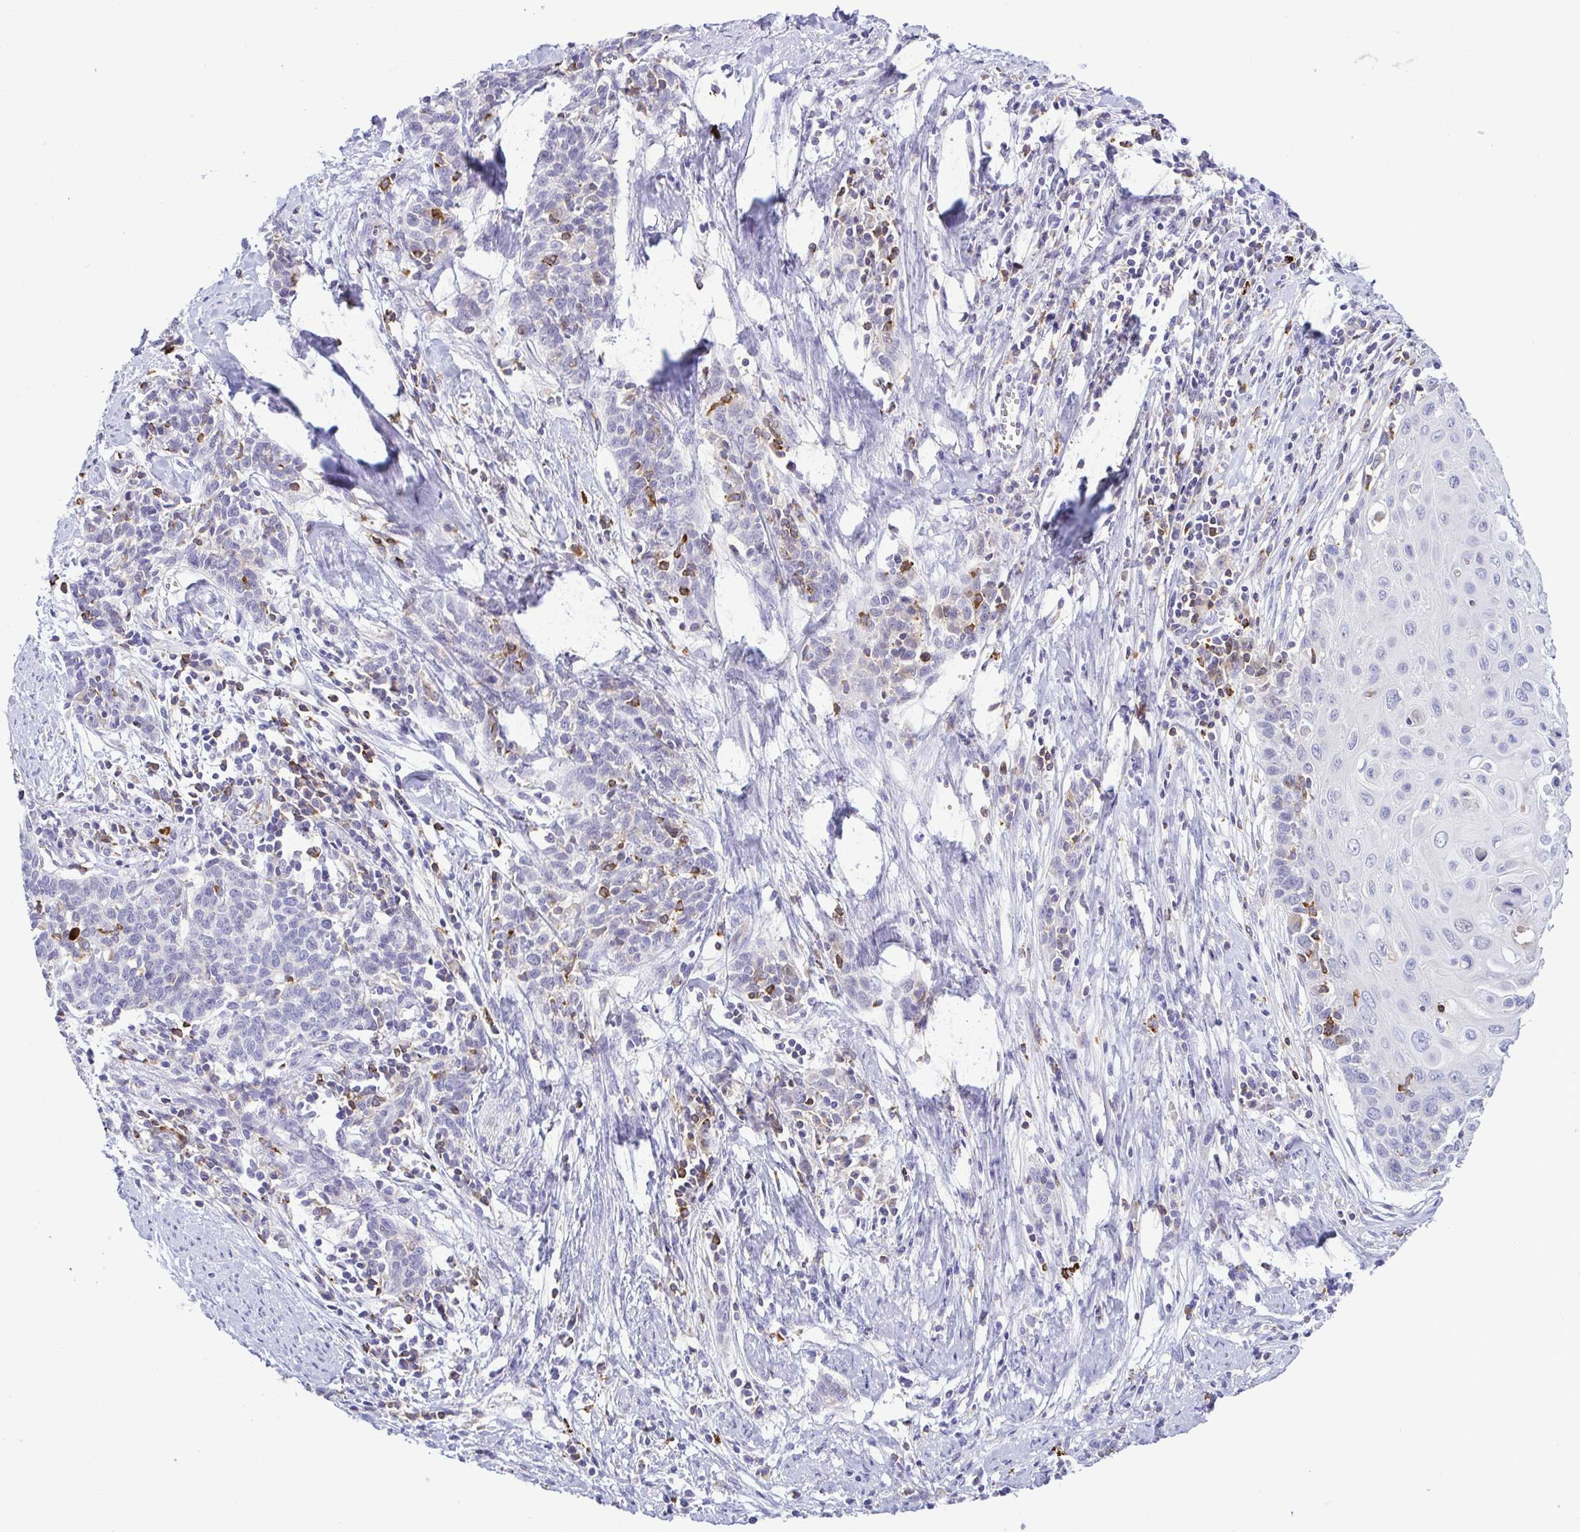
{"staining": {"intensity": "negative", "quantity": "none", "location": "none"}, "tissue": "cervical cancer", "cell_type": "Tumor cells", "image_type": "cancer", "snomed": [{"axis": "morphology", "description": "Squamous cell carcinoma, NOS"}, {"axis": "topography", "description": "Cervix"}], "caption": "There is no significant staining in tumor cells of cervical squamous cell carcinoma.", "gene": "PGLYRP1", "patient": {"sex": "female", "age": 39}}